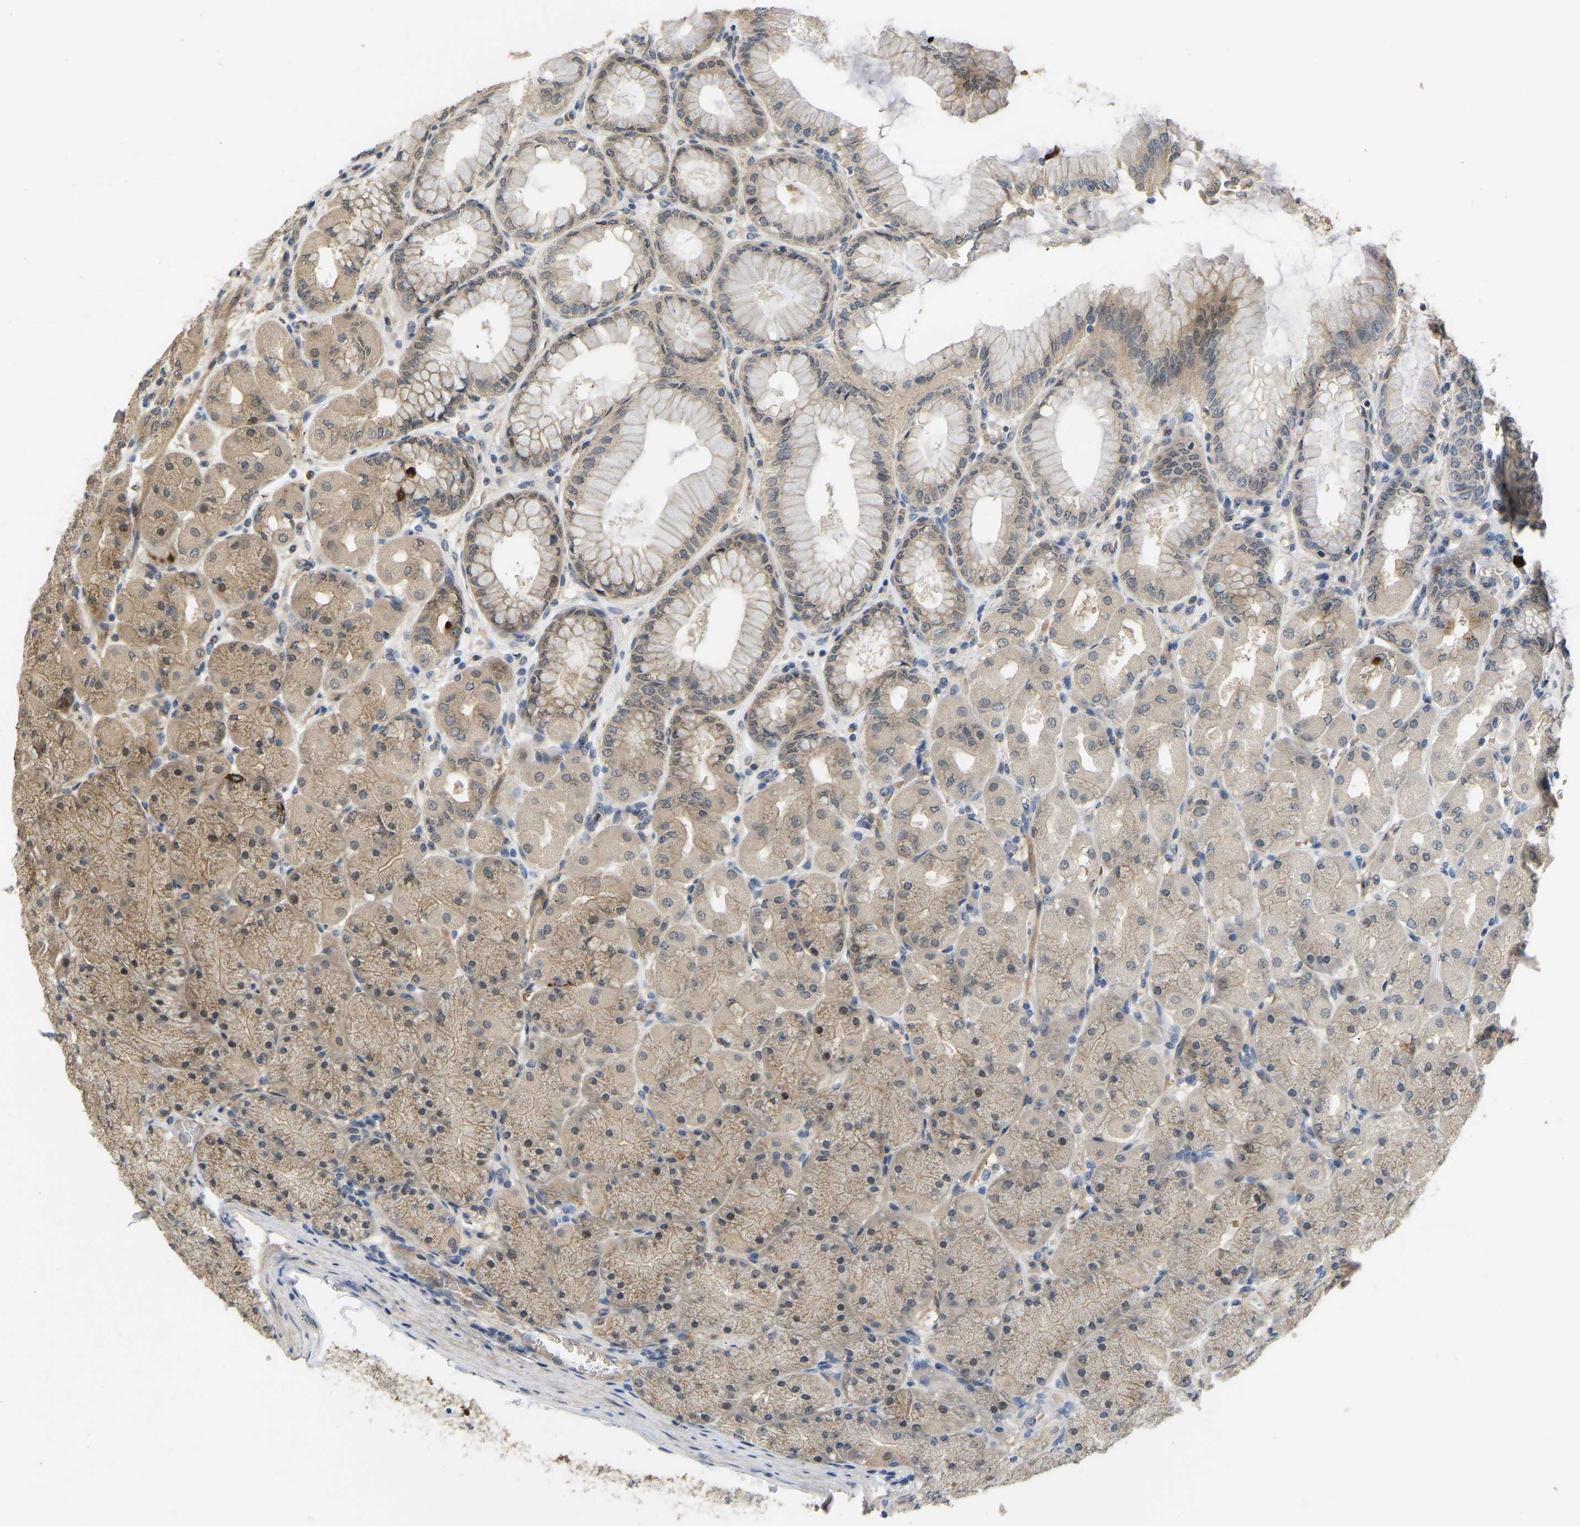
{"staining": {"intensity": "weak", "quantity": ">75%", "location": "cytoplasmic/membranous"}, "tissue": "stomach", "cell_type": "Glandular cells", "image_type": "normal", "snomed": [{"axis": "morphology", "description": "Normal tissue, NOS"}, {"axis": "topography", "description": "Stomach, upper"}], "caption": "IHC staining of unremarkable stomach, which shows low levels of weak cytoplasmic/membranous positivity in about >75% of glandular cells indicating weak cytoplasmic/membranous protein expression. The staining was performed using DAB (3,3'-diaminobenzidine) (brown) for protein detection and nuclei were counterstained in hematoxylin (blue).", "gene": "LIMK2", "patient": {"sex": "female", "age": 56}}